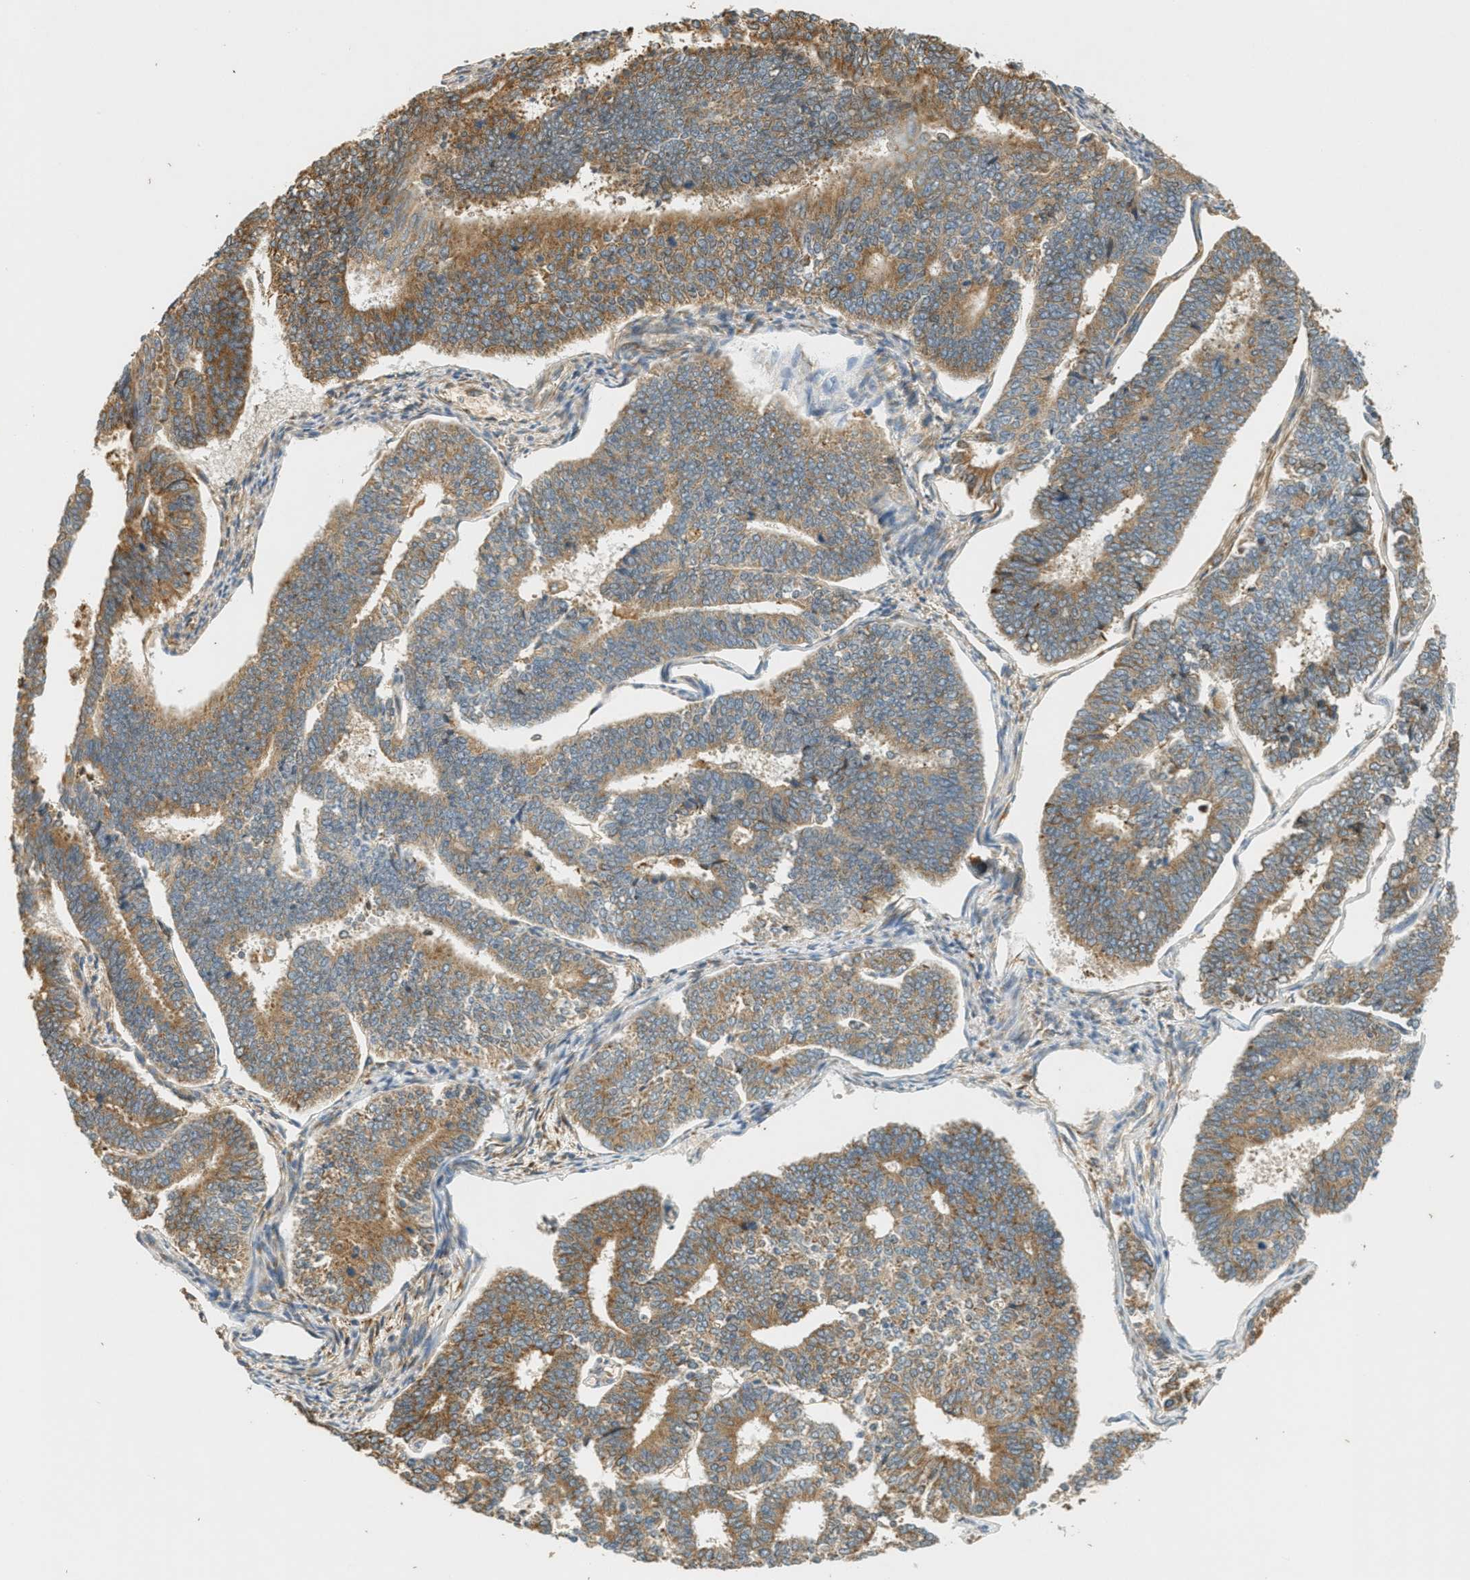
{"staining": {"intensity": "moderate", "quantity": ">75%", "location": "cytoplasmic/membranous"}, "tissue": "endometrial cancer", "cell_type": "Tumor cells", "image_type": "cancer", "snomed": [{"axis": "morphology", "description": "Adenocarcinoma, NOS"}, {"axis": "topography", "description": "Endometrium"}], "caption": "There is medium levels of moderate cytoplasmic/membranous positivity in tumor cells of endometrial cancer (adenocarcinoma), as demonstrated by immunohistochemical staining (brown color).", "gene": "PDK1", "patient": {"sex": "female", "age": 70}}